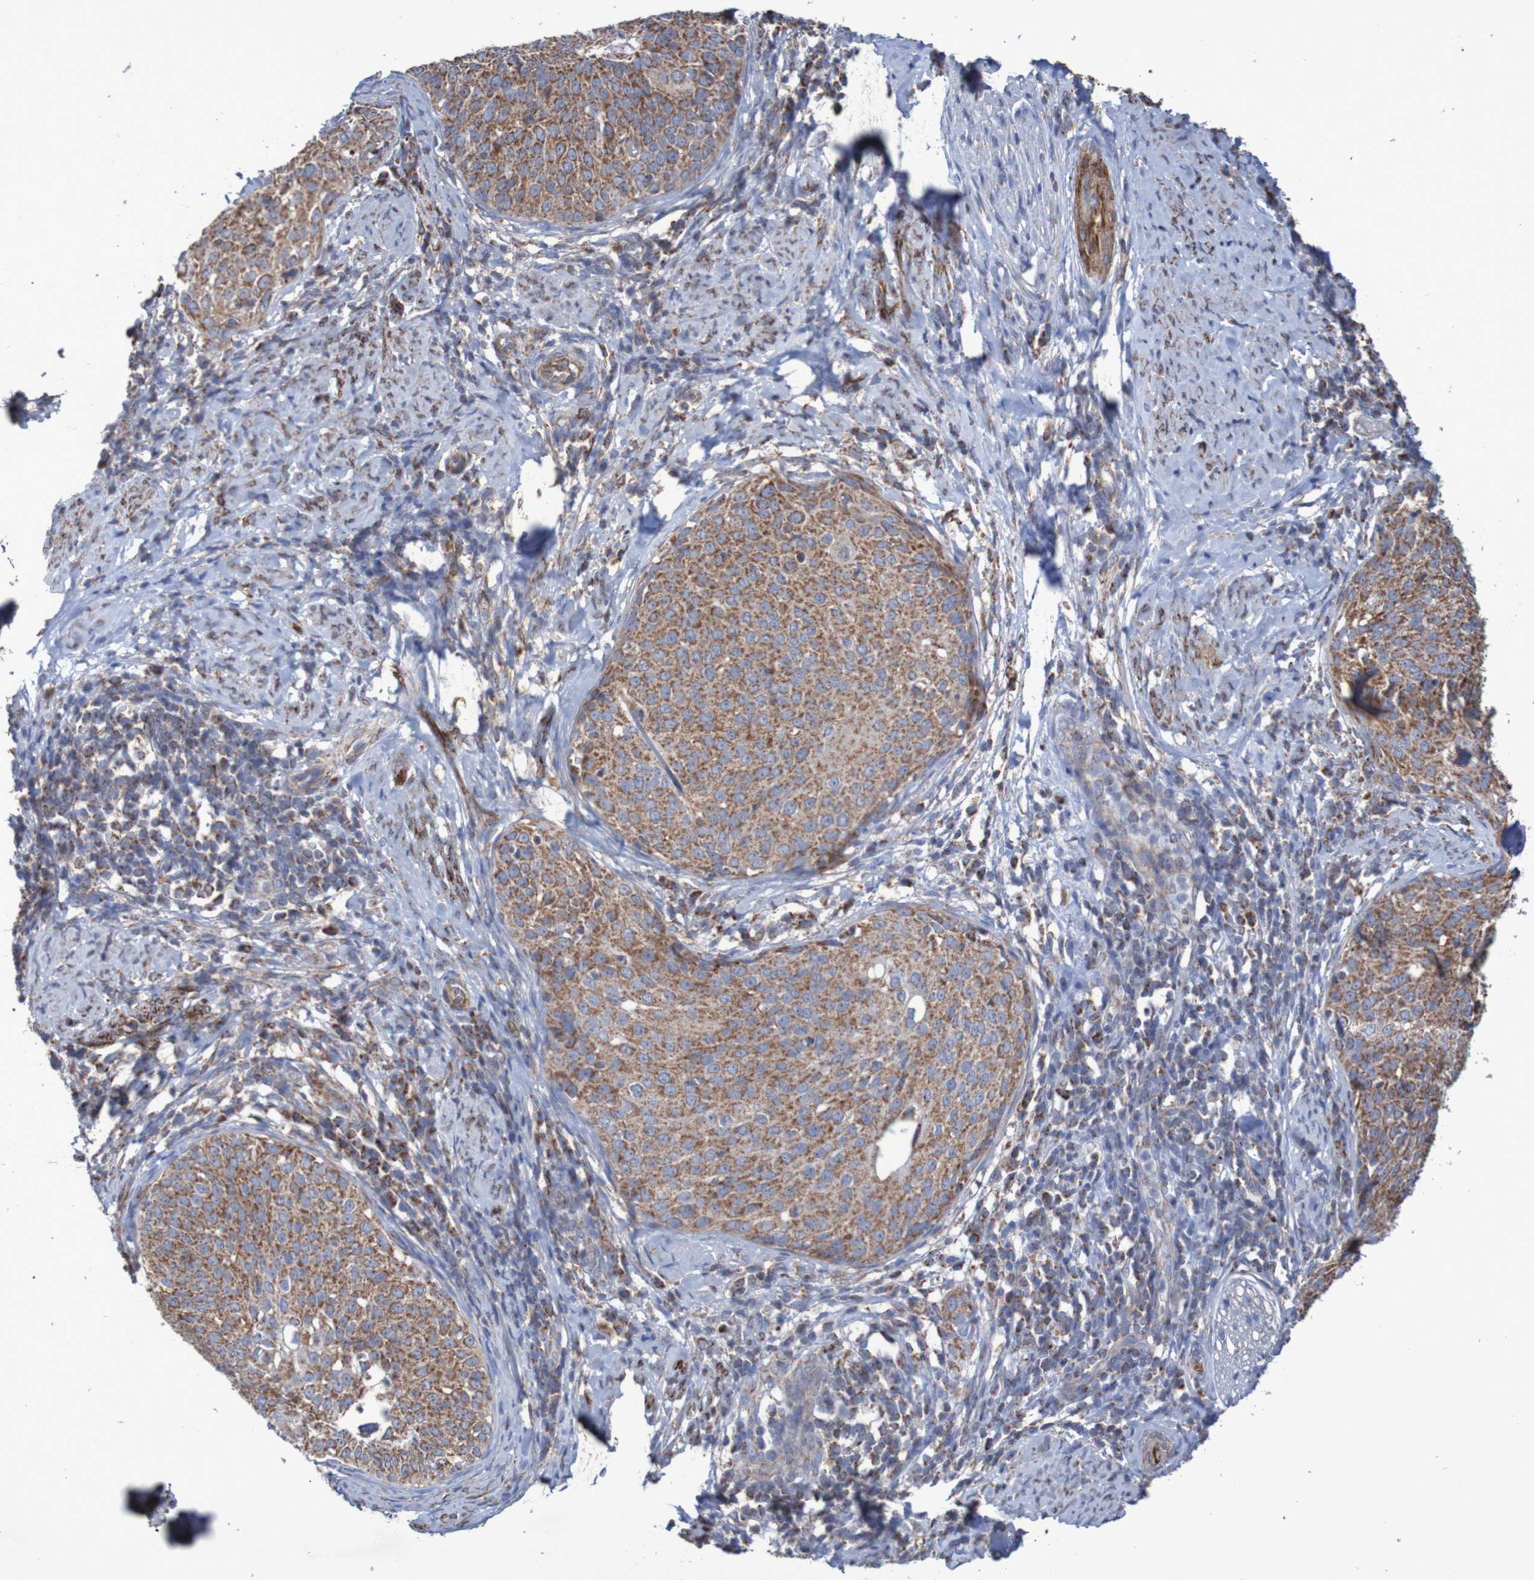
{"staining": {"intensity": "moderate", "quantity": ">75%", "location": "cytoplasmic/membranous"}, "tissue": "cervical cancer", "cell_type": "Tumor cells", "image_type": "cancer", "snomed": [{"axis": "morphology", "description": "Squamous cell carcinoma, NOS"}, {"axis": "topography", "description": "Cervix"}], "caption": "Immunohistochemical staining of human cervical cancer (squamous cell carcinoma) reveals moderate cytoplasmic/membranous protein staining in about >75% of tumor cells.", "gene": "MMEL1", "patient": {"sex": "female", "age": 51}}